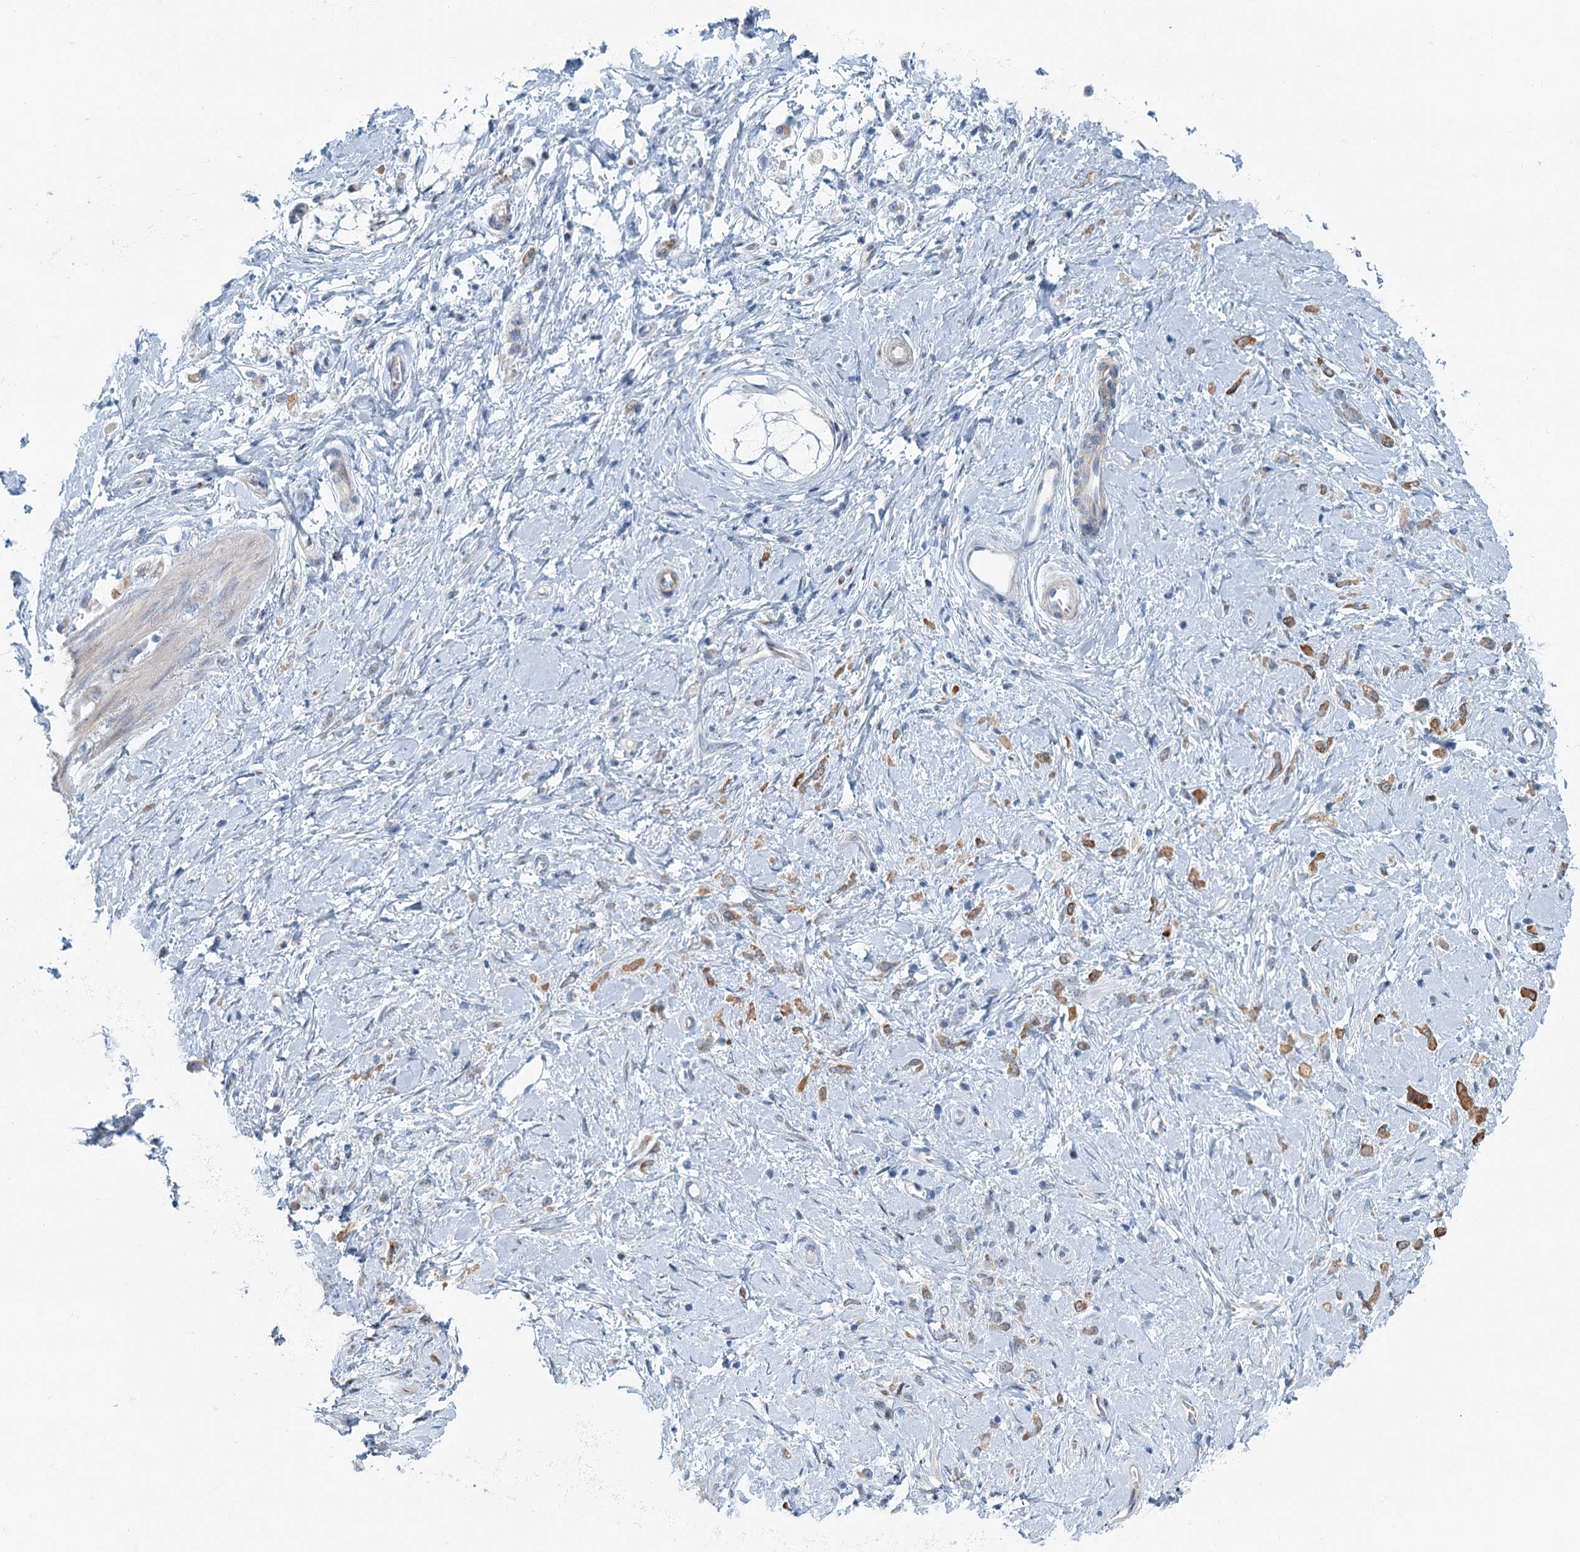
{"staining": {"intensity": "moderate", "quantity": "<25%", "location": "cytoplasmic/membranous"}, "tissue": "stomach cancer", "cell_type": "Tumor cells", "image_type": "cancer", "snomed": [{"axis": "morphology", "description": "Adenocarcinoma, NOS"}, {"axis": "topography", "description": "Stomach"}], "caption": "Protein expression analysis of human stomach cancer (adenocarcinoma) reveals moderate cytoplasmic/membranous staining in approximately <25% of tumor cells. Using DAB (brown) and hematoxylin (blue) stains, captured at high magnification using brightfield microscopy.", "gene": "ZNF527", "patient": {"sex": "female", "age": 60}}